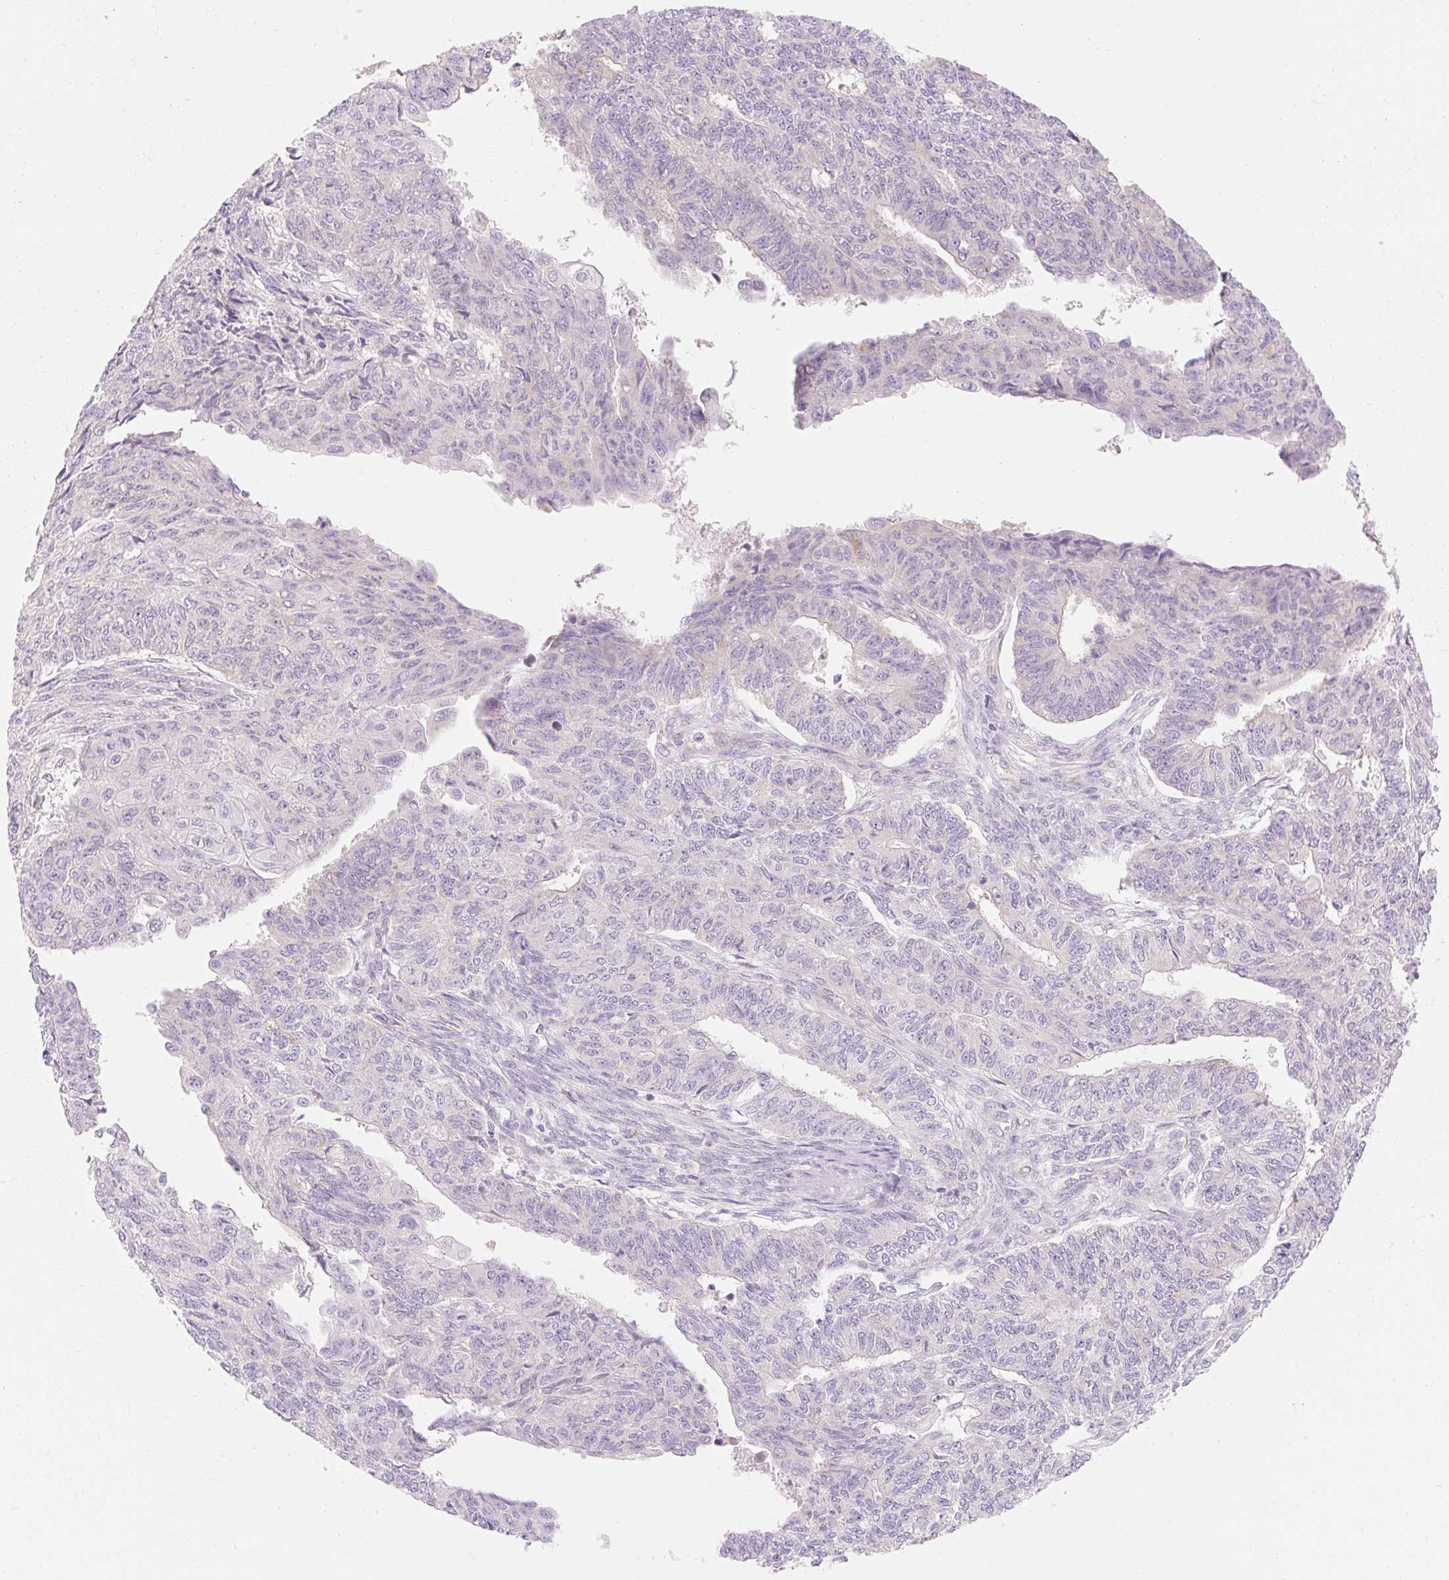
{"staining": {"intensity": "negative", "quantity": "none", "location": "none"}, "tissue": "endometrial cancer", "cell_type": "Tumor cells", "image_type": "cancer", "snomed": [{"axis": "morphology", "description": "Adenocarcinoma, NOS"}, {"axis": "topography", "description": "Endometrium"}], "caption": "IHC of human endometrial cancer (adenocarcinoma) reveals no staining in tumor cells.", "gene": "MYO1D", "patient": {"sex": "female", "age": 32}}